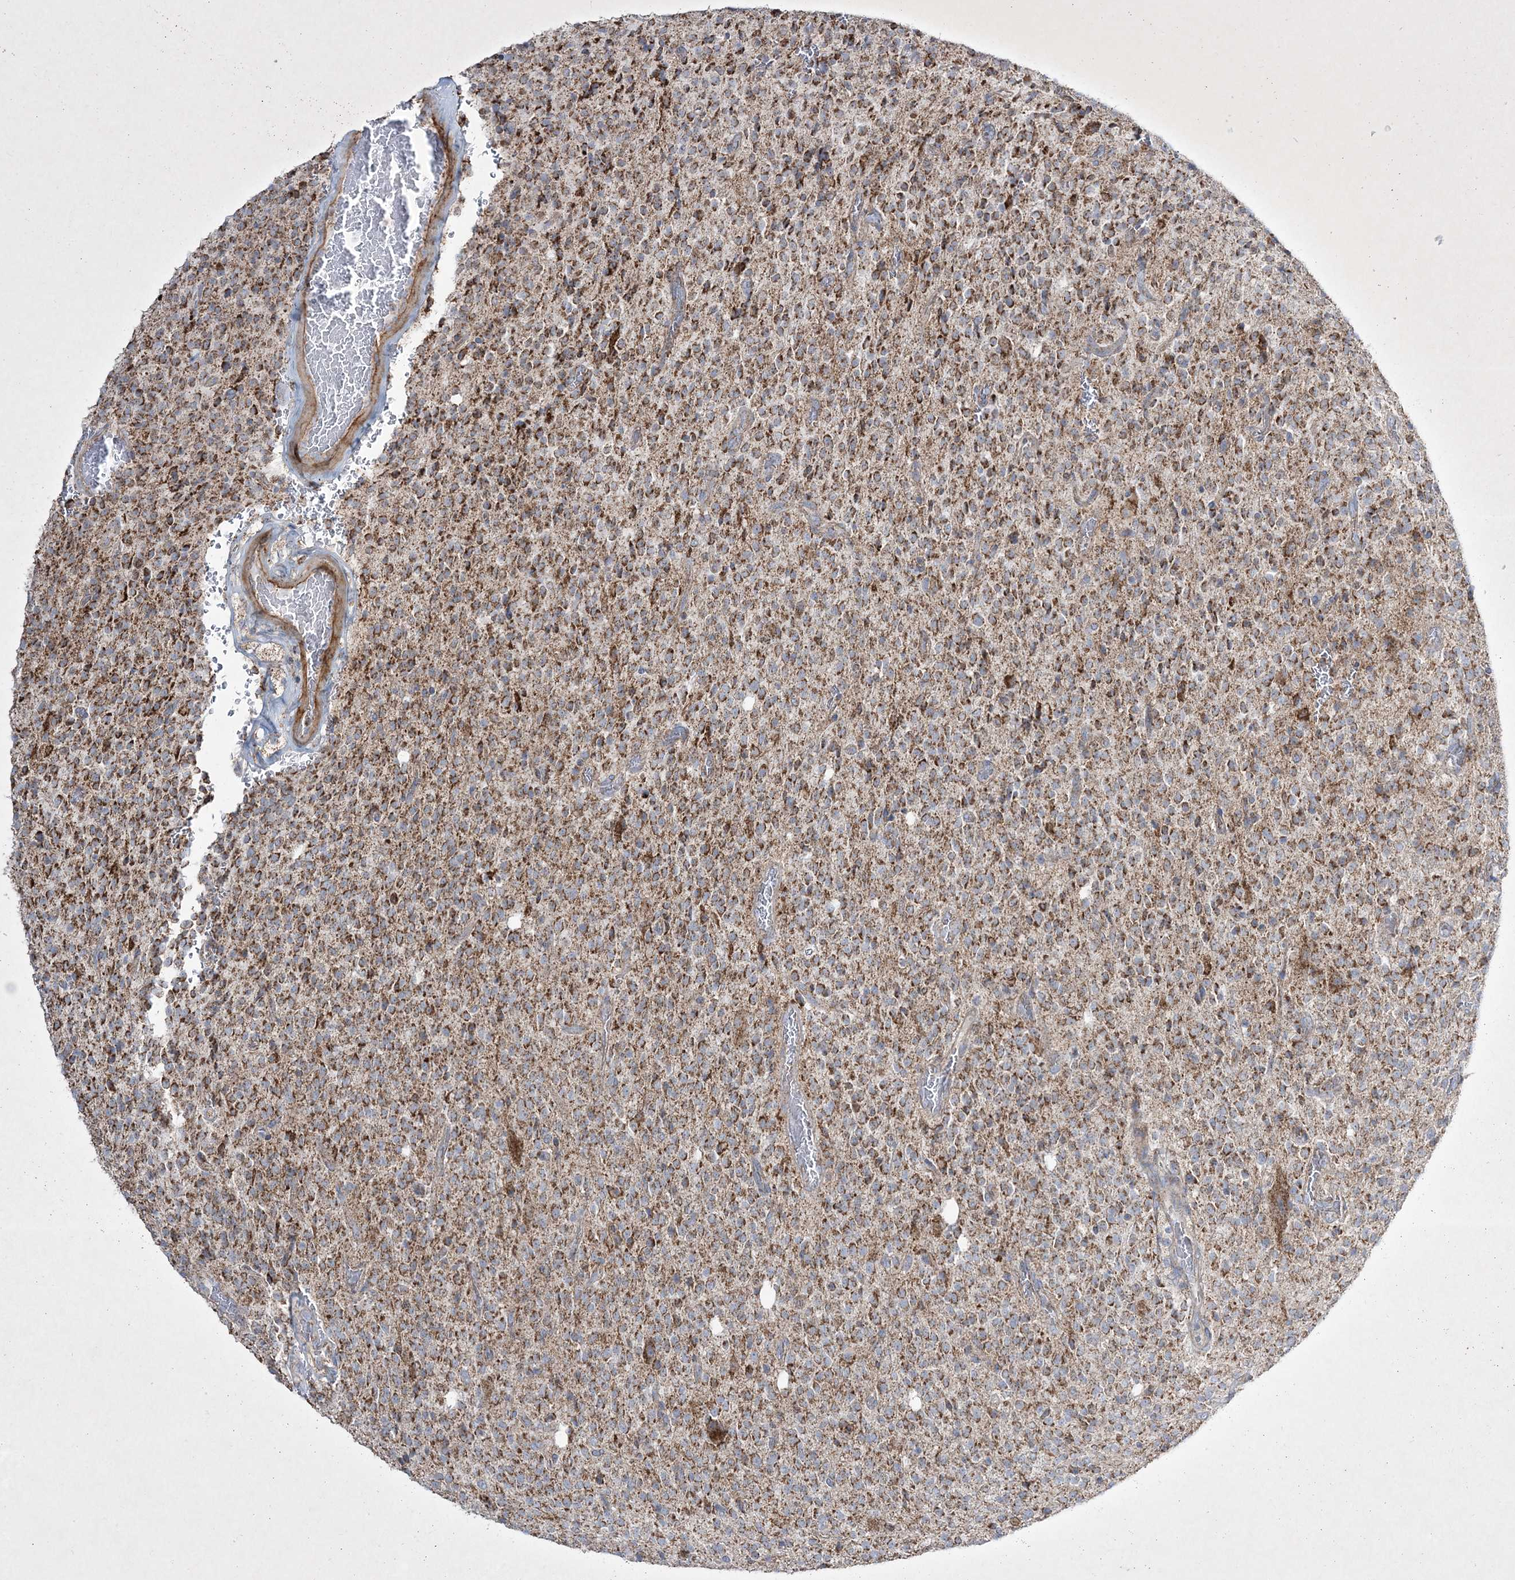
{"staining": {"intensity": "strong", "quantity": ">75%", "location": "cytoplasmic/membranous"}, "tissue": "glioma", "cell_type": "Tumor cells", "image_type": "cancer", "snomed": [{"axis": "morphology", "description": "Glioma, malignant, High grade"}, {"axis": "topography", "description": "Brain"}], "caption": "The histopathology image exhibits a brown stain indicating the presence of a protein in the cytoplasmic/membranous of tumor cells in glioma.", "gene": "RICTOR", "patient": {"sex": "male", "age": 34}}